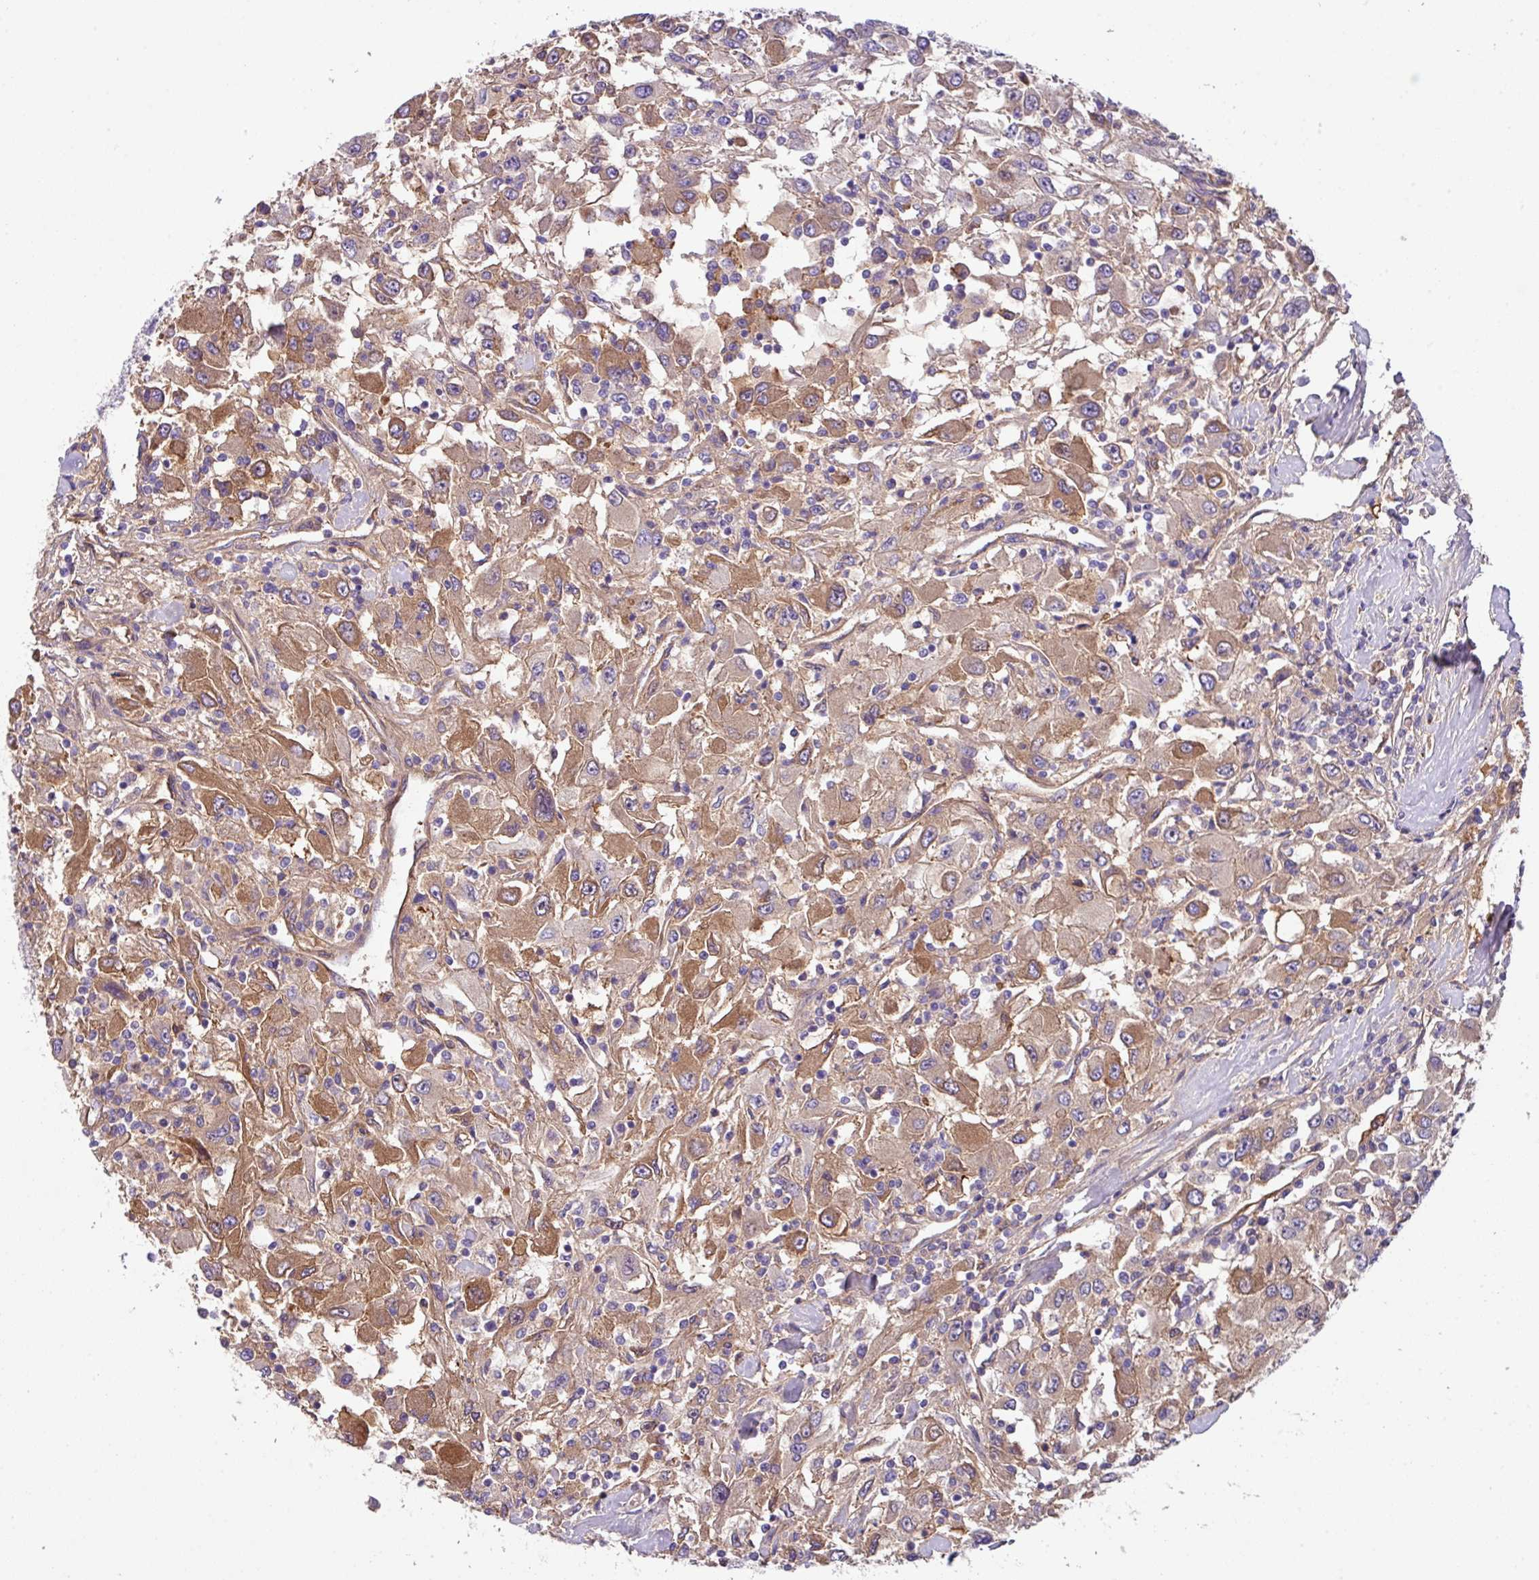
{"staining": {"intensity": "moderate", "quantity": "25%-75%", "location": "cytoplasmic/membranous"}, "tissue": "renal cancer", "cell_type": "Tumor cells", "image_type": "cancer", "snomed": [{"axis": "morphology", "description": "Adenocarcinoma, NOS"}, {"axis": "topography", "description": "Kidney"}], "caption": "Human renal cancer stained with a brown dye displays moderate cytoplasmic/membranous positive staining in approximately 25%-75% of tumor cells.", "gene": "DNAL1", "patient": {"sex": "female", "age": 67}}